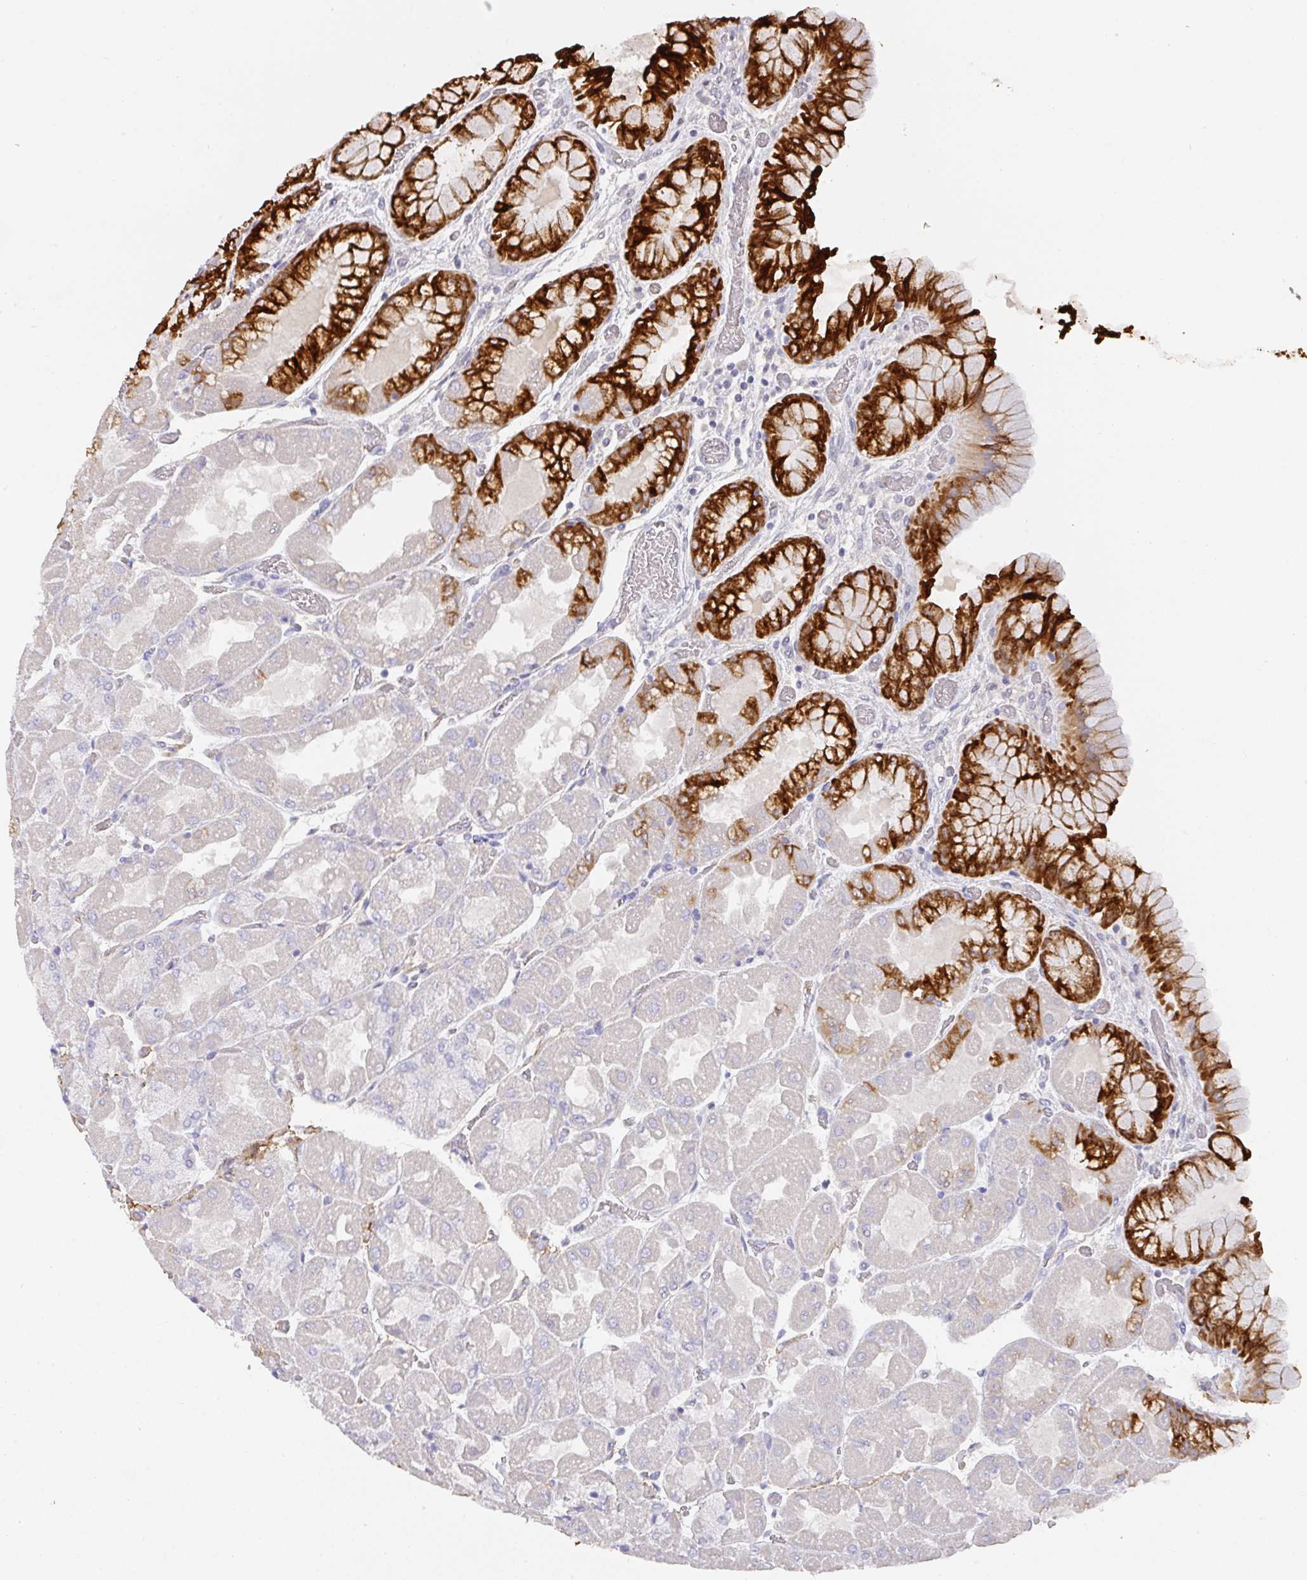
{"staining": {"intensity": "strong", "quantity": "25%-75%", "location": "cytoplasmic/membranous"}, "tissue": "stomach", "cell_type": "Glandular cells", "image_type": "normal", "snomed": [{"axis": "morphology", "description": "Normal tissue, NOS"}, {"axis": "topography", "description": "Stomach"}], "caption": "A high-resolution photomicrograph shows immunohistochemistry staining of unremarkable stomach, which exhibits strong cytoplasmic/membranous staining in about 25%-75% of glandular cells. The staining is performed using DAB brown chromogen to label protein expression. The nuclei are counter-stained blue using hematoxylin.", "gene": "FOXN4", "patient": {"sex": "female", "age": 61}}